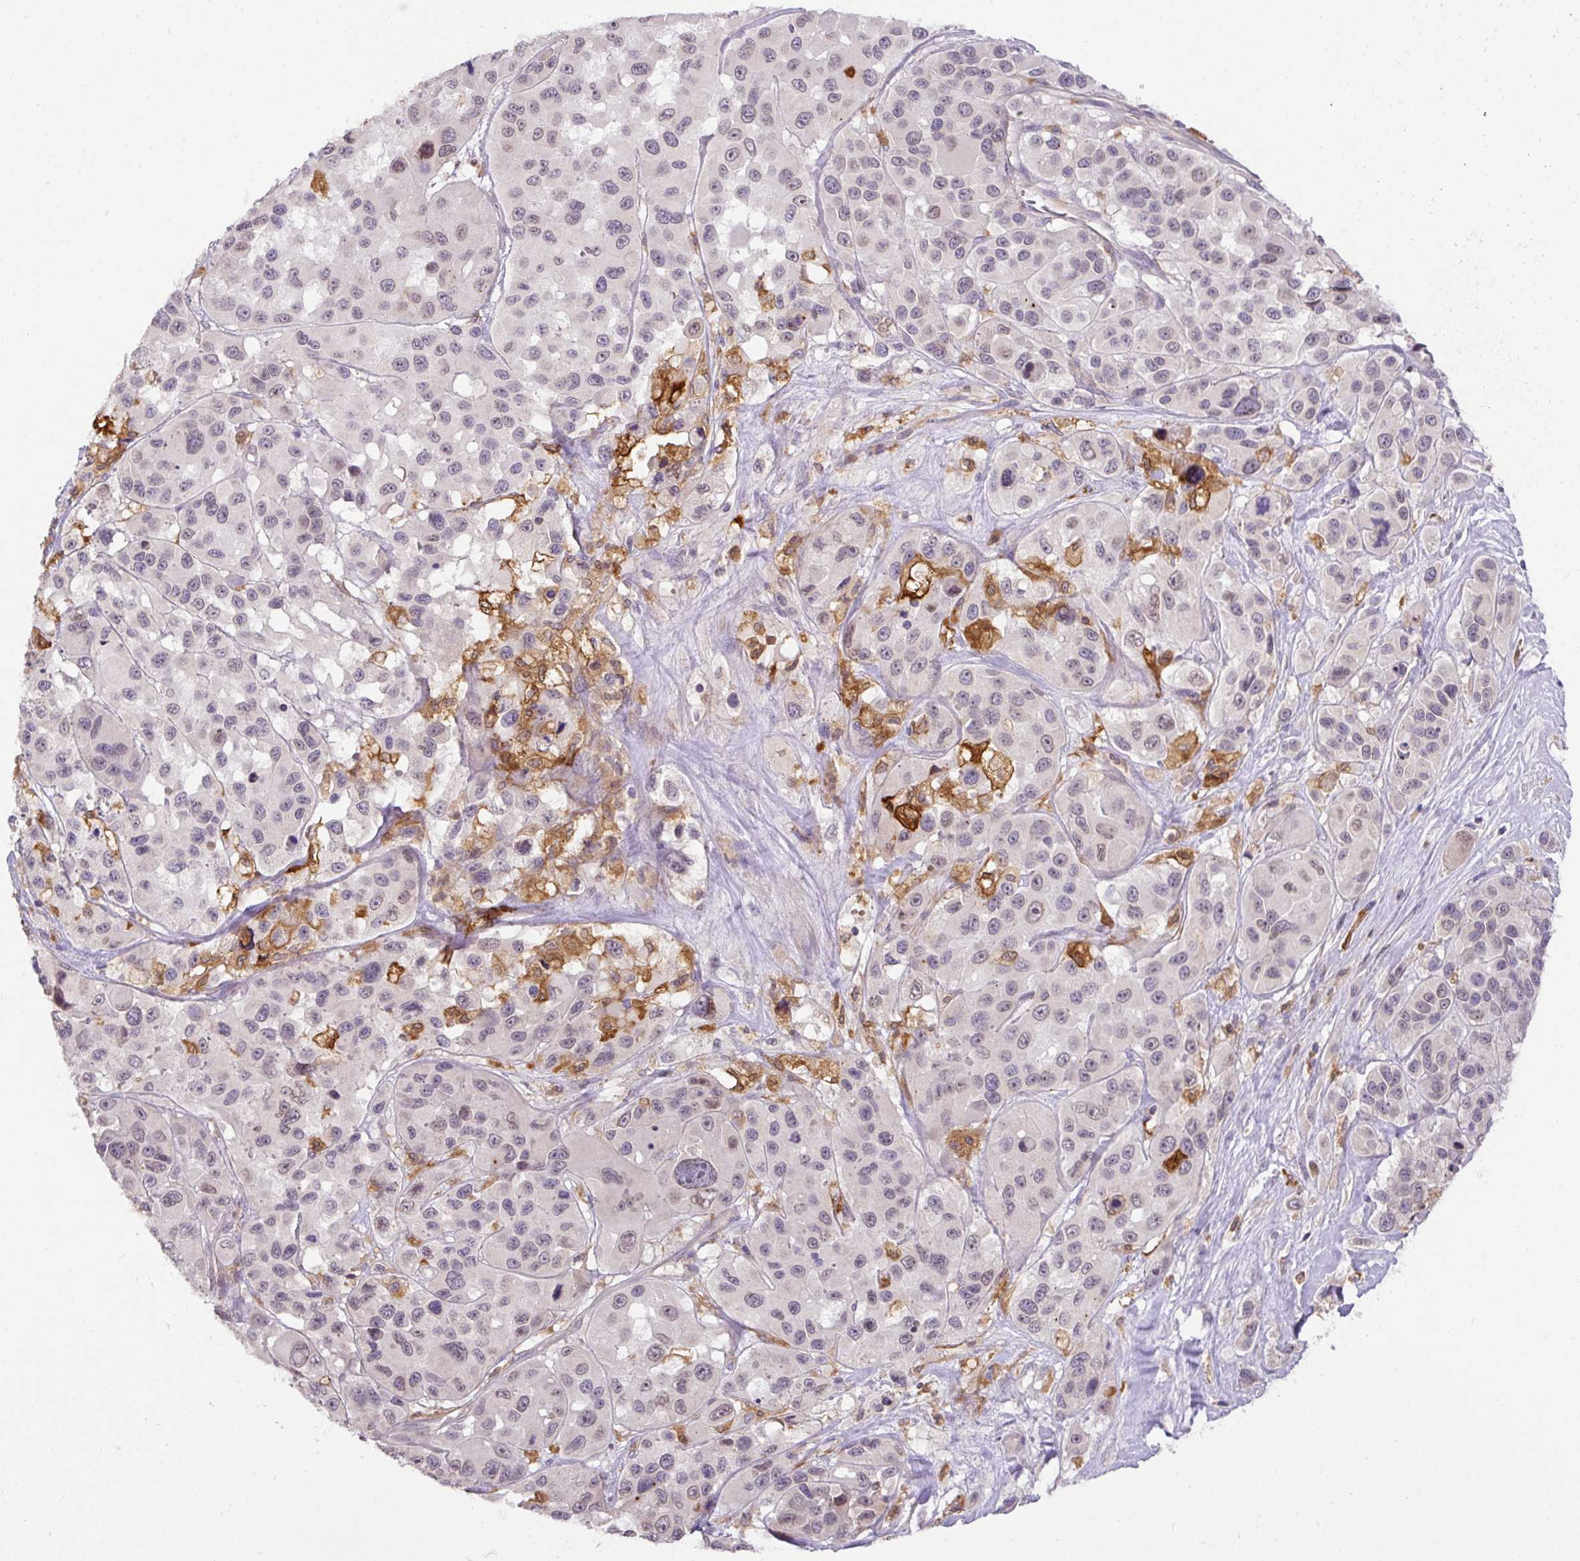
{"staining": {"intensity": "negative", "quantity": "none", "location": "none"}, "tissue": "melanoma", "cell_type": "Tumor cells", "image_type": "cancer", "snomed": [{"axis": "morphology", "description": "Malignant melanoma, Metastatic site"}, {"axis": "topography", "description": "Lymph node"}], "caption": "This is an immunohistochemistry (IHC) image of melanoma. There is no expression in tumor cells.", "gene": "GCNT7", "patient": {"sex": "female", "age": 65}}